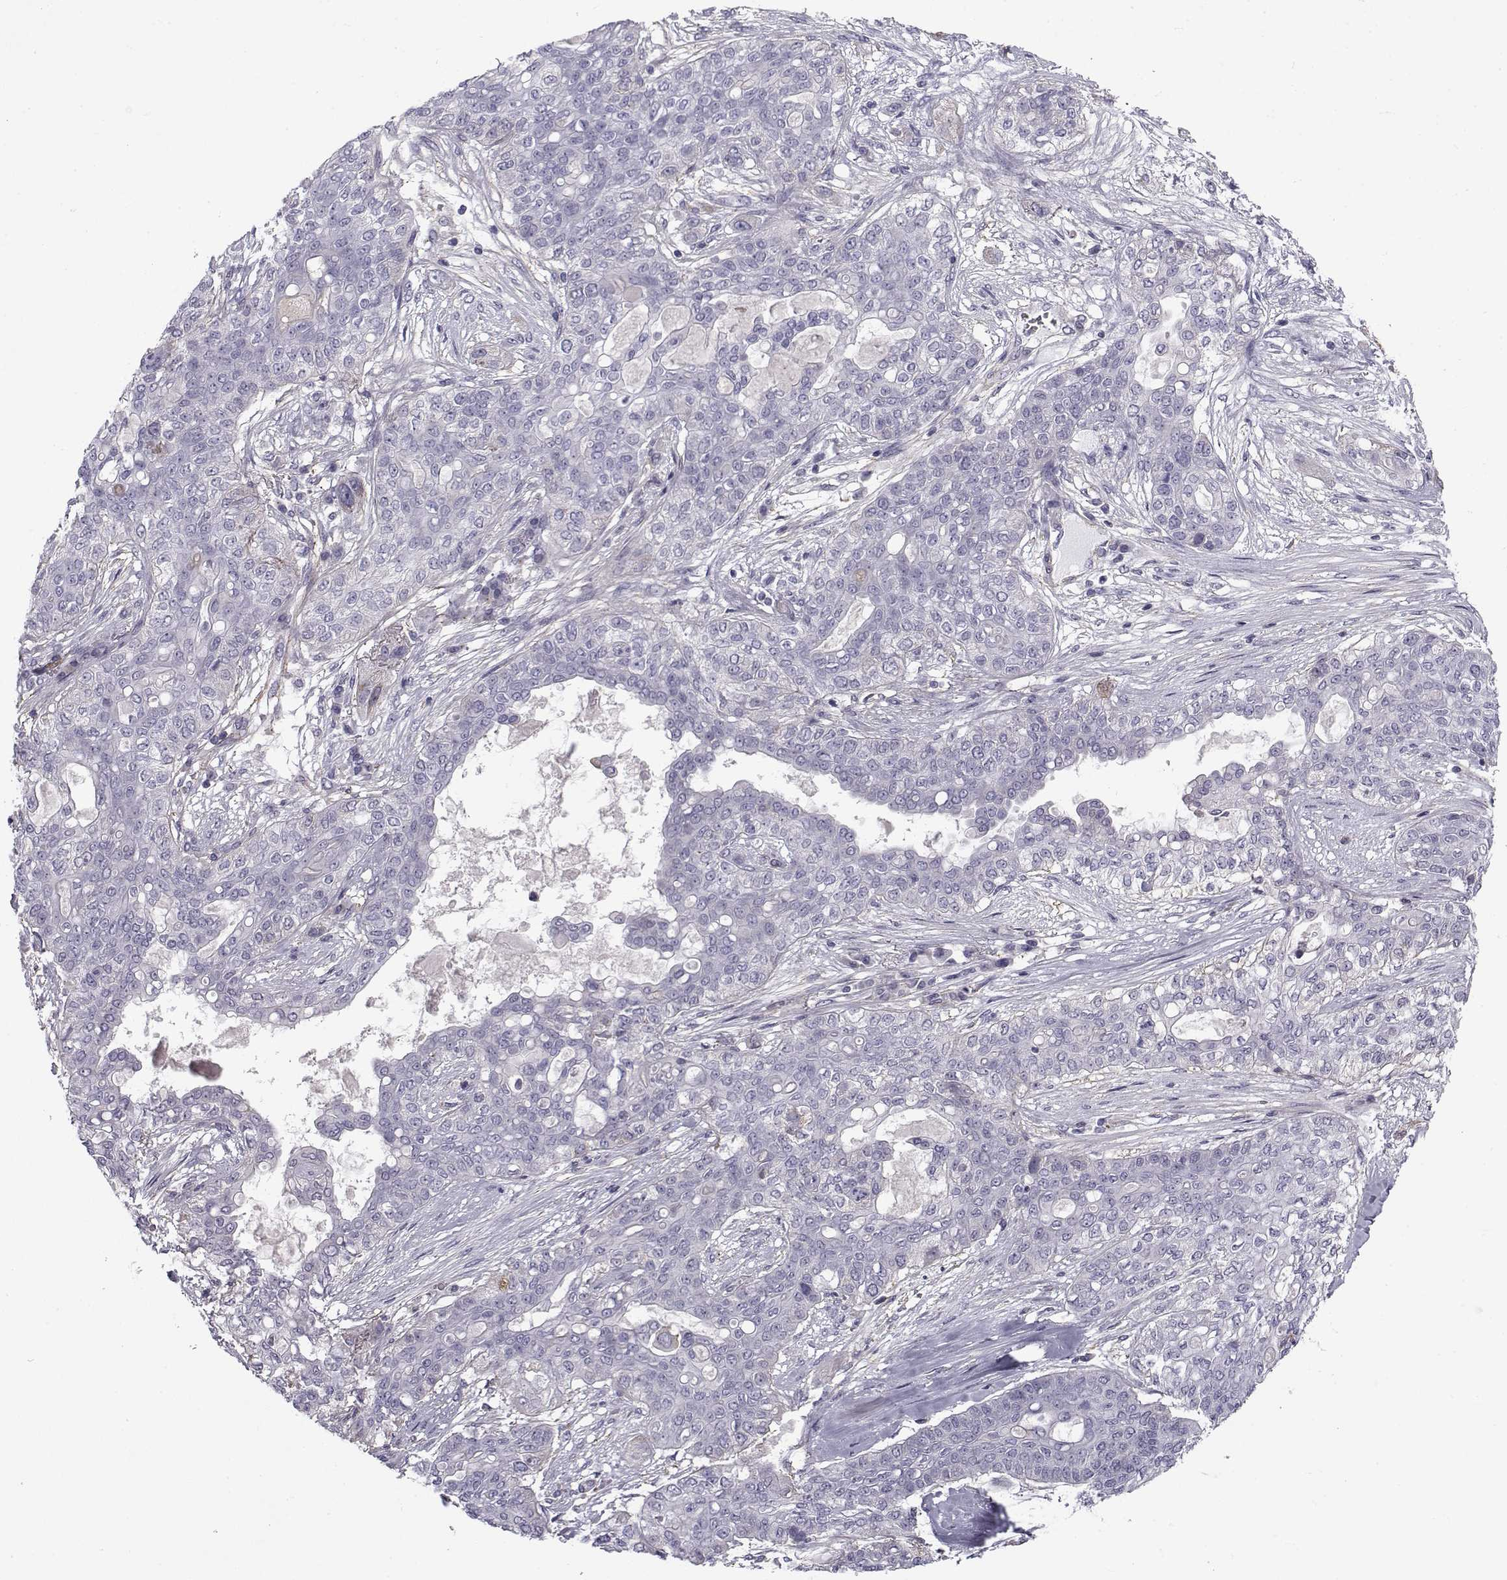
{"staining": {"intensity": "negative", "quantity": "none", "location": "none"}, "tissue": "lung cancer", "cell_type": "Tumor cells", "image_type": "cancer", "snomed": [{"axis": "morphology", "description": "Squamous cell carcinoma, NOS"}, {"axis": "topography", "description": "Lung"}], "caption": "High magnification brightfield microscopy of lung cancer (squamous cell carcinoma) stained with DAB (3,3'-diaminobenzidine) (brown) and counterstained with hematoxylin (blue): tumor cells show no significant positivity. (Immunohistochemistry (ihc), brightfield microscopy, high magnification).", "gene": "LRRC27", "patient": {"sex": "female", "age": 70}}